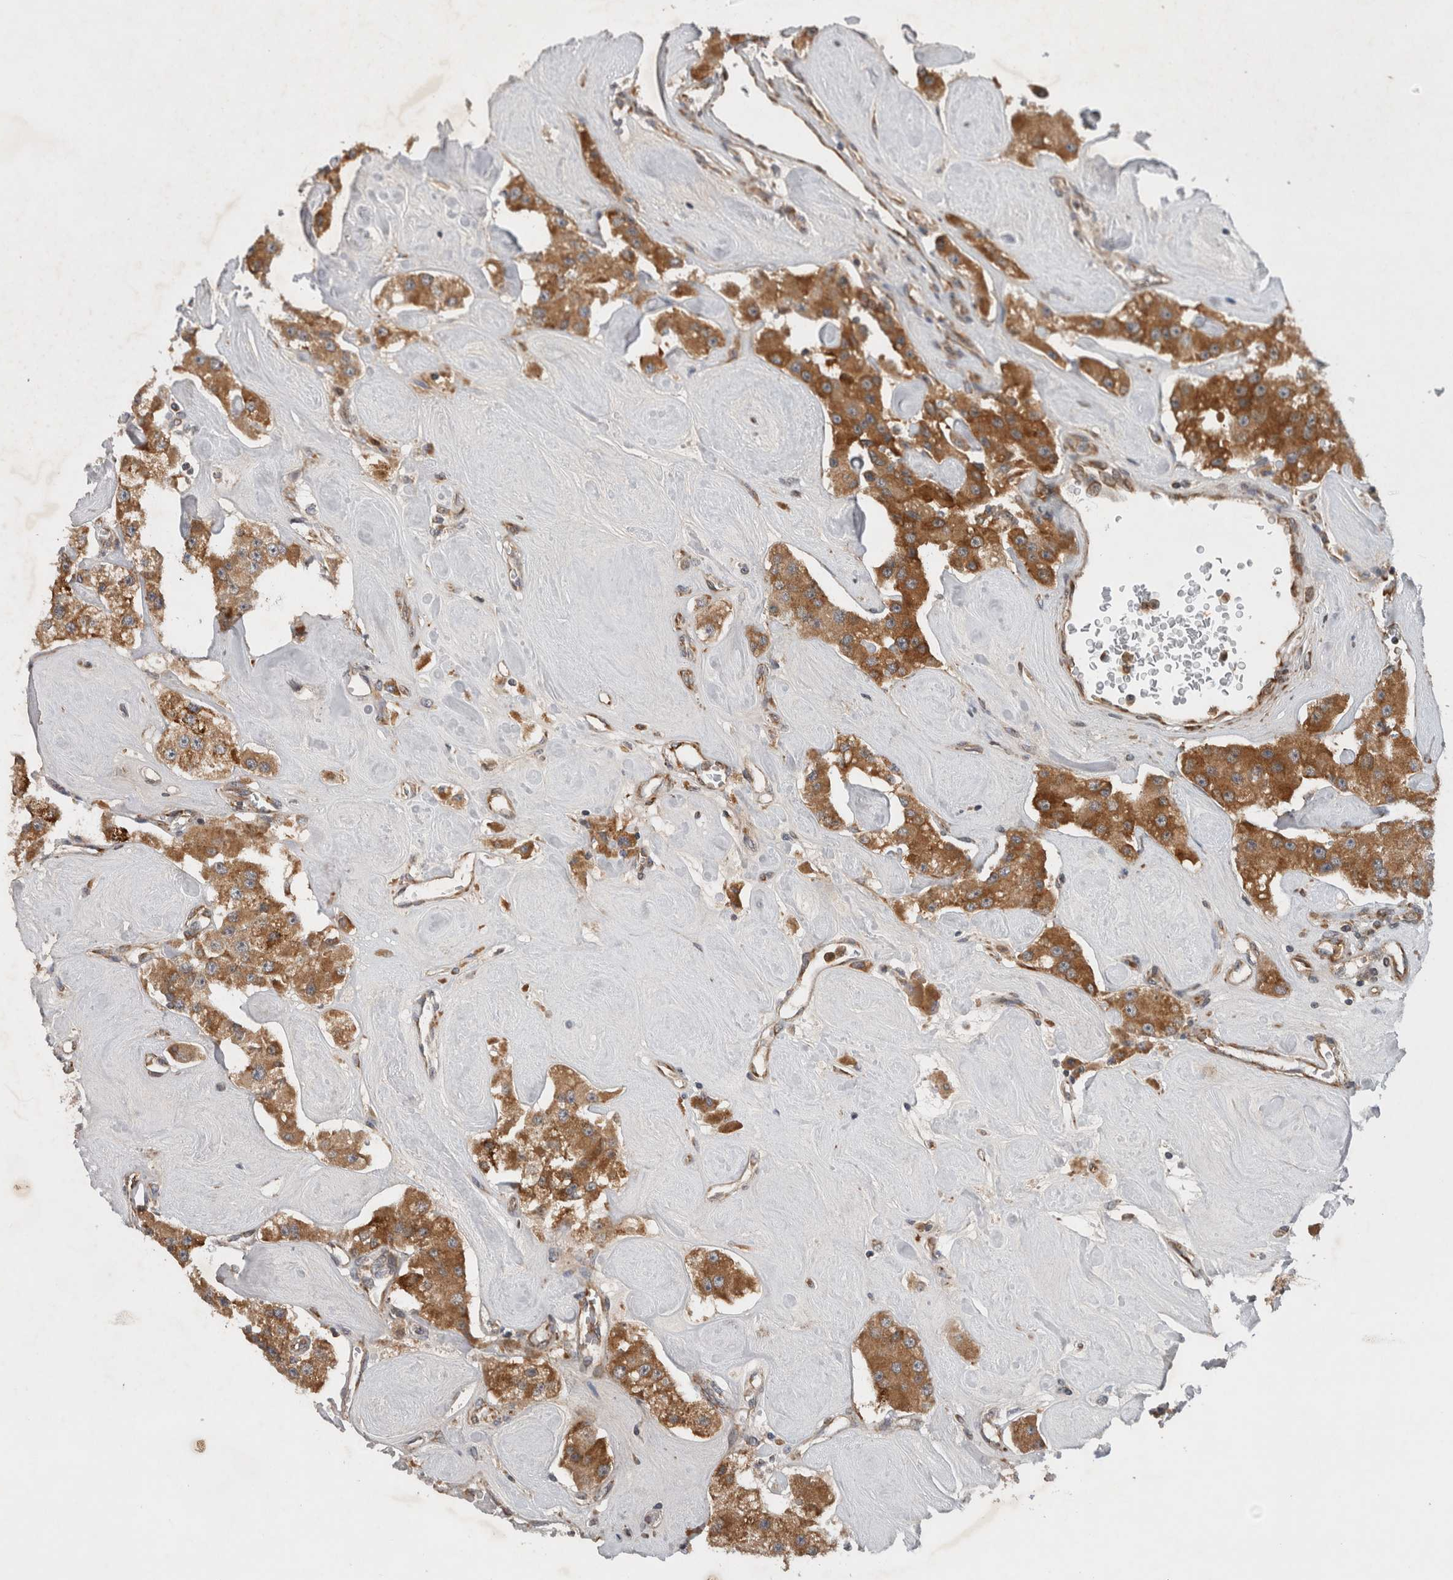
{"staining": {"intensity": "strong", "quantity": ">75%", "location": "cytoplasmic/membranous"}, "tissue": "carcinoid", "cell_type": "Tumor cells", "image_type": "cancer", "snomed": [{"axis": "morphology", "description": "Carcinoid, malignant, NOS"}, {"axis": "topography", "description": "Pancreas"}], "caption": "Immunohistochemical staining of carcinoid (malignant) reveals strong cytoplasmic/membranous protein positivity in approximately >75% of tumor cells.", "gene": "PDCD2", "patient": {"sex": "male", "age": 41}}